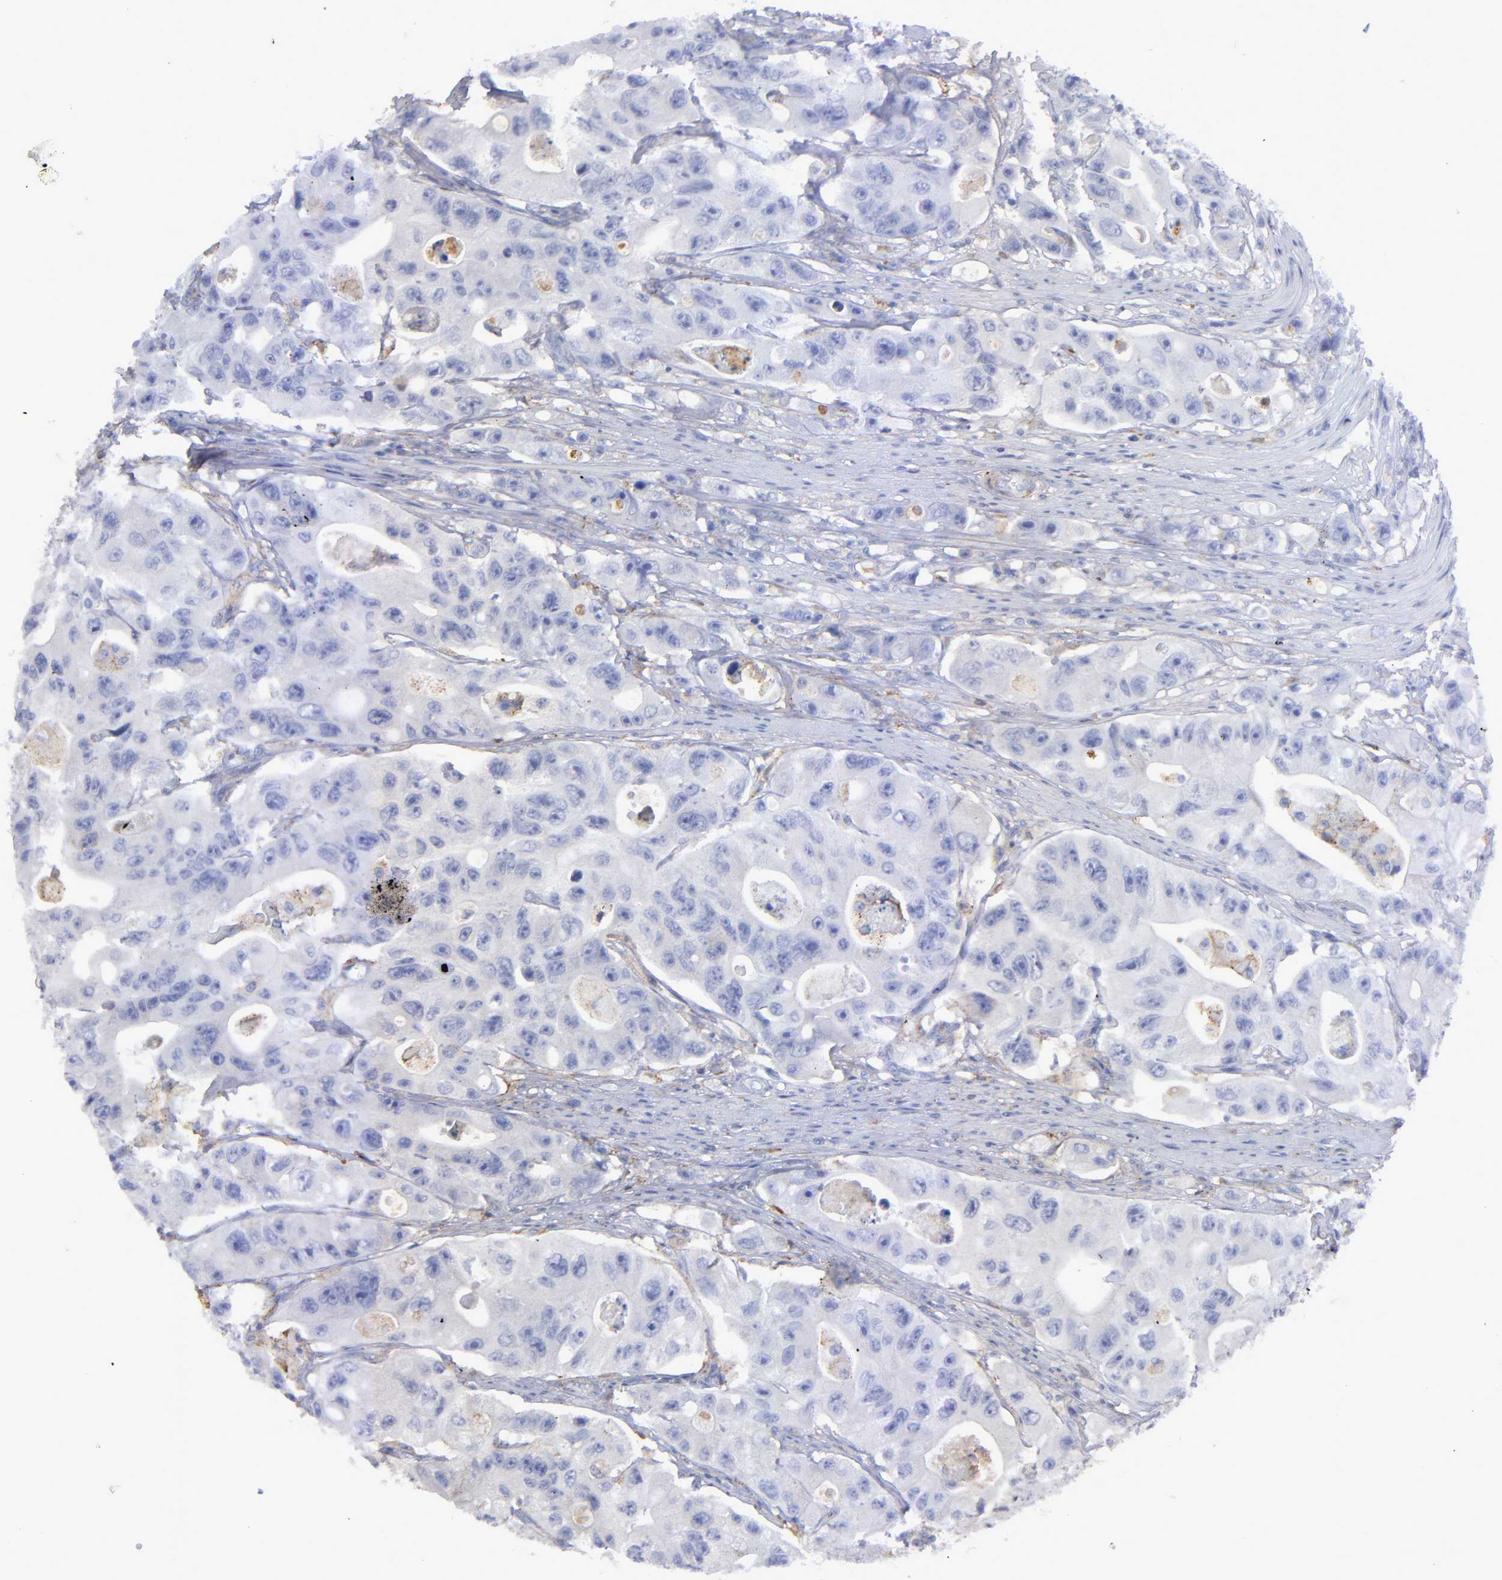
{"staining": {"intensity": "weak", "quantity": "<25%", "location": "cytoplasmic/membranous"}, "tissue": "colorectal cancer", "cell_type": "Tumor cells", "image_type": "cancer", "snomed": [{"axis": "morphology", "description": "Adenocarcinoma, NOS"}, {"axis": "topography", "description": "Colon"}], "caption": "An immunohistochemistry (IHC) image of colorectal cancer is shown. There is no staining in tumor cells of colorectal cancer. Brightfield microscopy of IHC stained with DAB (brown) and hematoxylin (blue), captured at high magnification.", "gene": "MFGE8", "patient": {"sex": "female", "age": 46}}